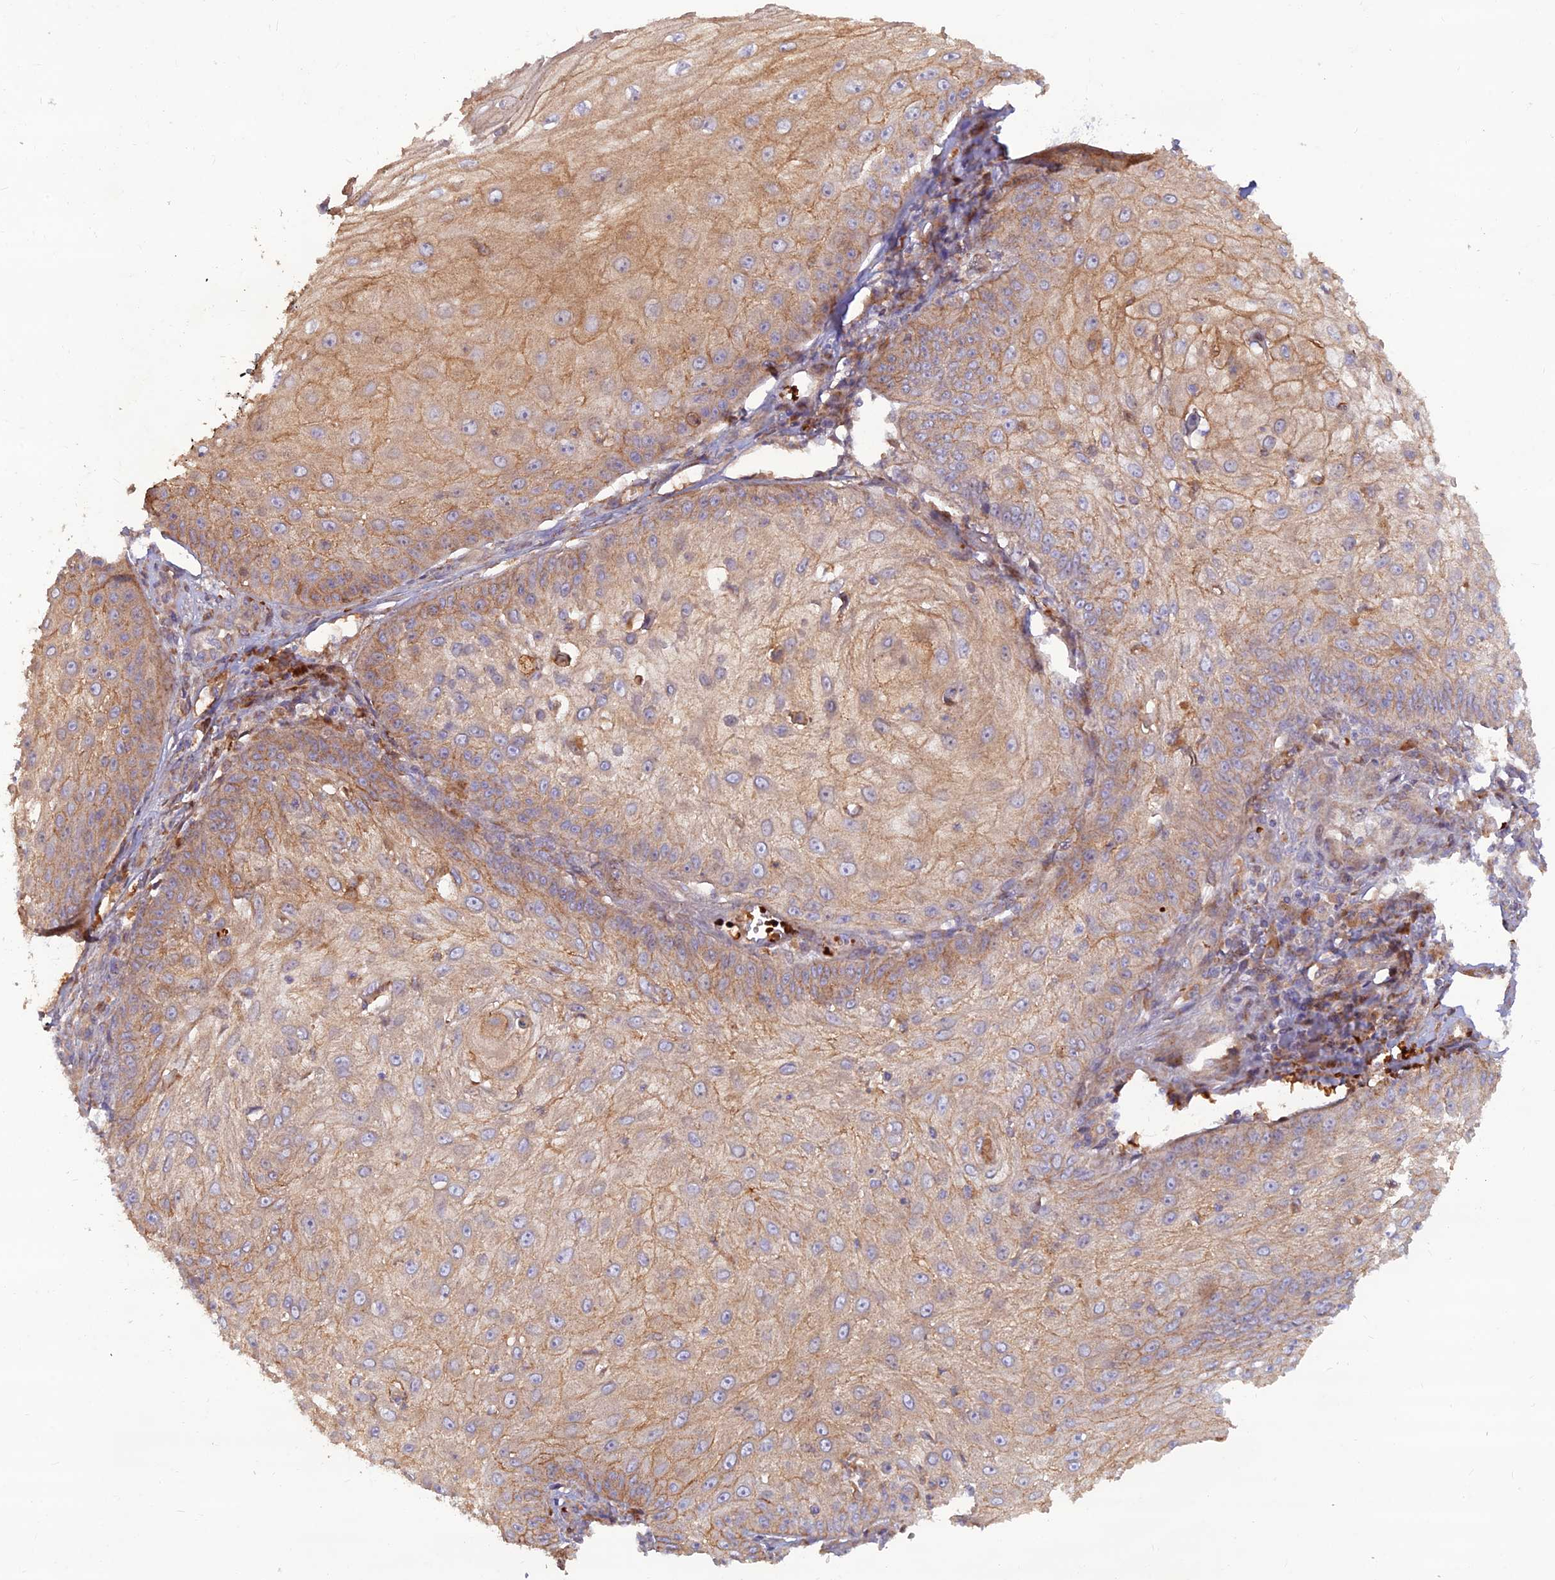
{"staining": {"intensity": "moderate", "quantity": "25%-75%", "location": "cytoplasmic/membranous"}, "tissue": "skin cancer", "cell_type": "Tumor cells", "image_type": "cancer", "snomed": [{"axis": "morphology", "description": "Squamous cell carcinoma, NOS"}, {"axis": "topography", "description": "Skin"}], "caption": "Immunohistochemistry (DAB (3,3'-diaminobenzidine)) staining of human squamous cell carcinoma (skin) reveals moderate cytoplasmic/membranous protein staining in about 25%-75% of tumor cells. (DAB (3,3'-diaminobenzidine) IHC with brightfield microscopy, high magnification).", "gene": "GMCL1", "patient": {"sex": "male", "age": 70}}